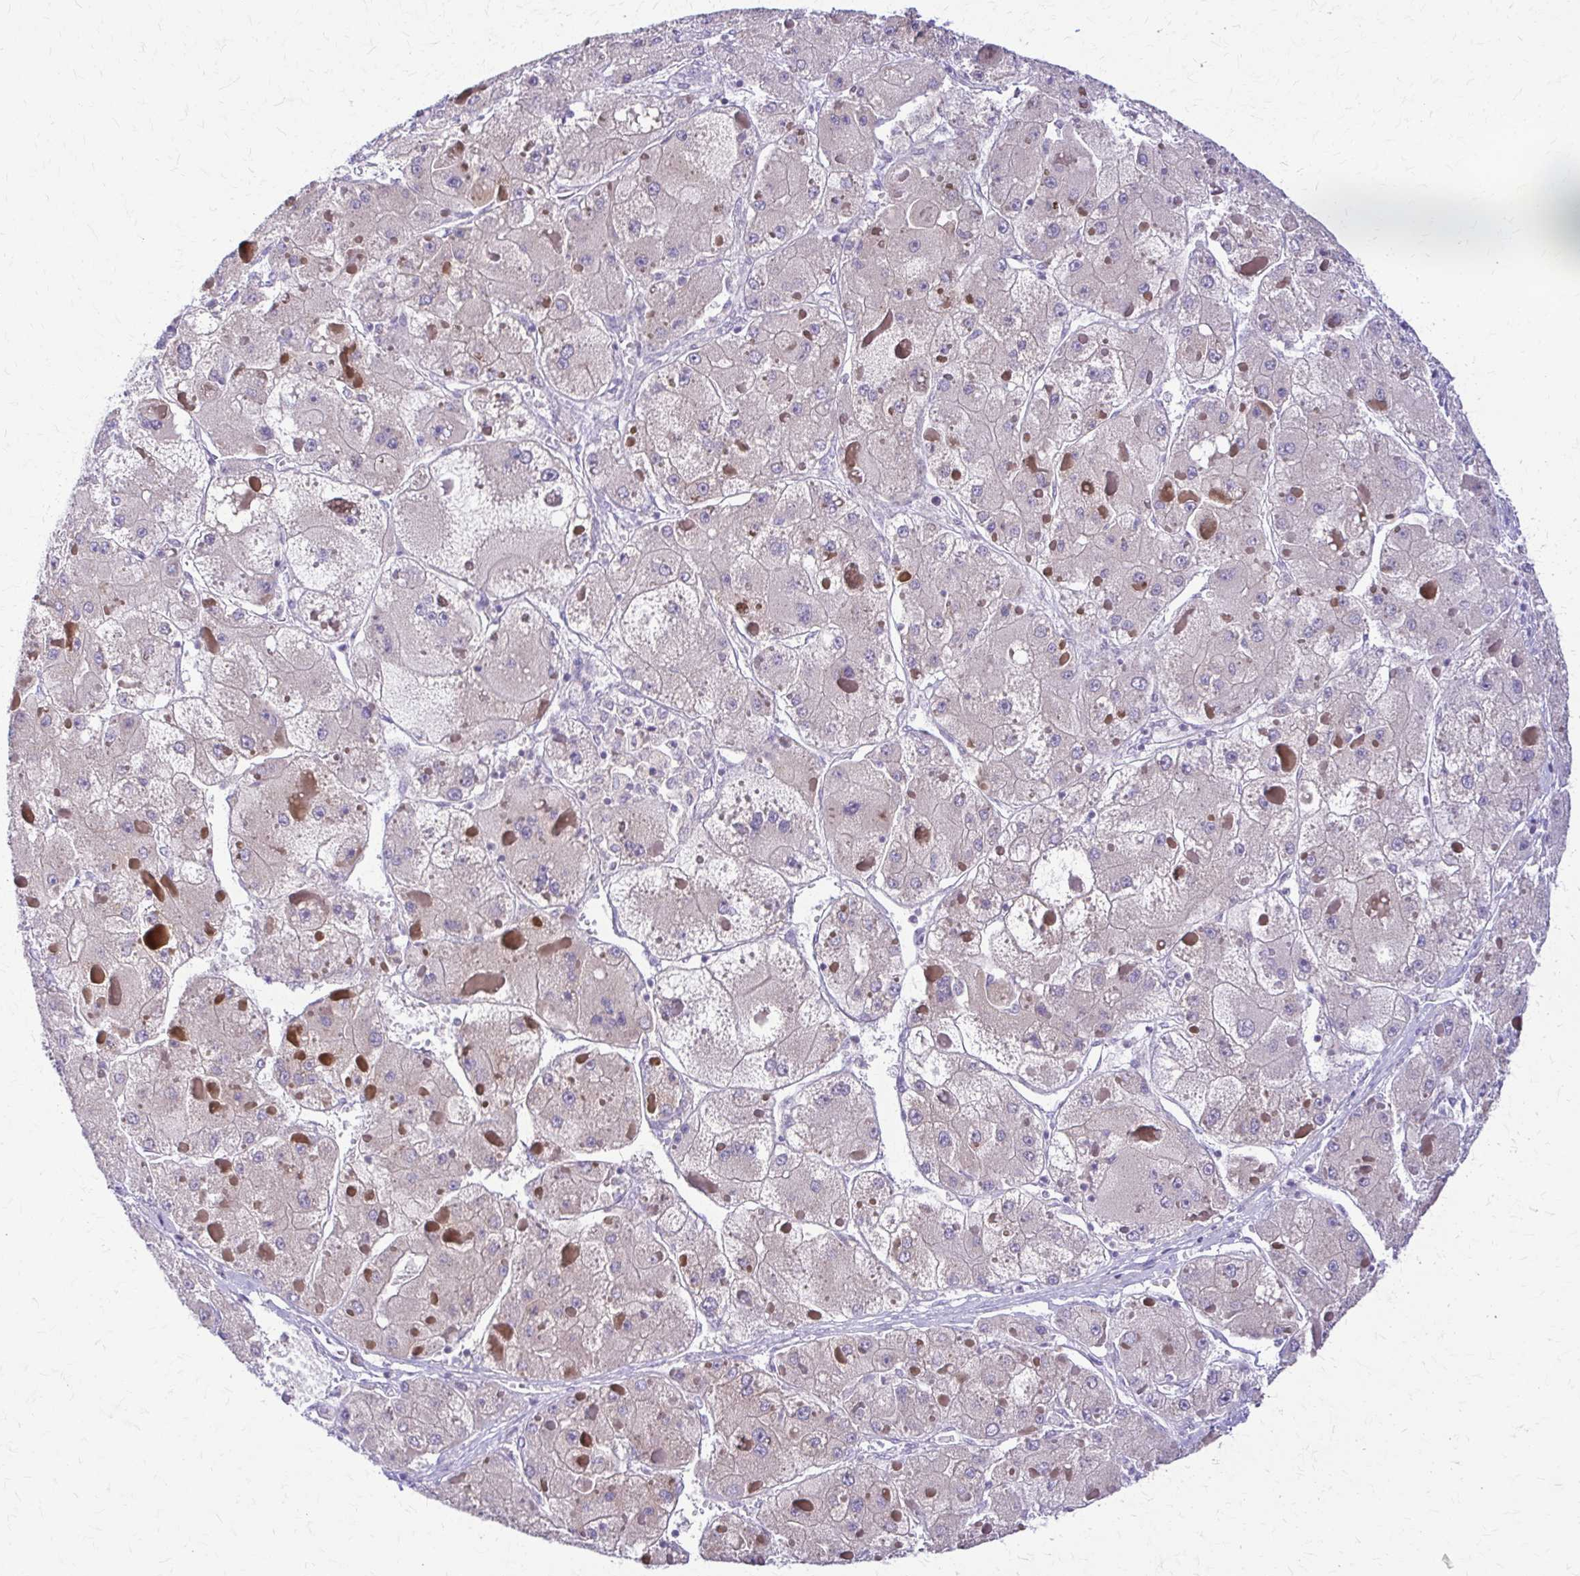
{"staining": {"intensity": "negative", "quantity": "none", "location": "none"}, "tissue": "liver cancer", "cell_type": "Tumor cells", "image_type": "cancer", "snomed": [{"axis": "morphology", "description": "Carcinoma, Hepatocellular, NOS"}, {"axis": "topography", "description": "Liver"}], "caption": "A micrograph of liver hepatocellular carcinoma stained for a protein reveals no brown staining in tumor cells. (Stains: DAB immunohistochemistry (IHC) with hematoxylin counter stain, Microscopy: brightfield microscopy at high magnification).", "gene": "PIK3AP1", "patient": {"sex": "female", "age": 73}}